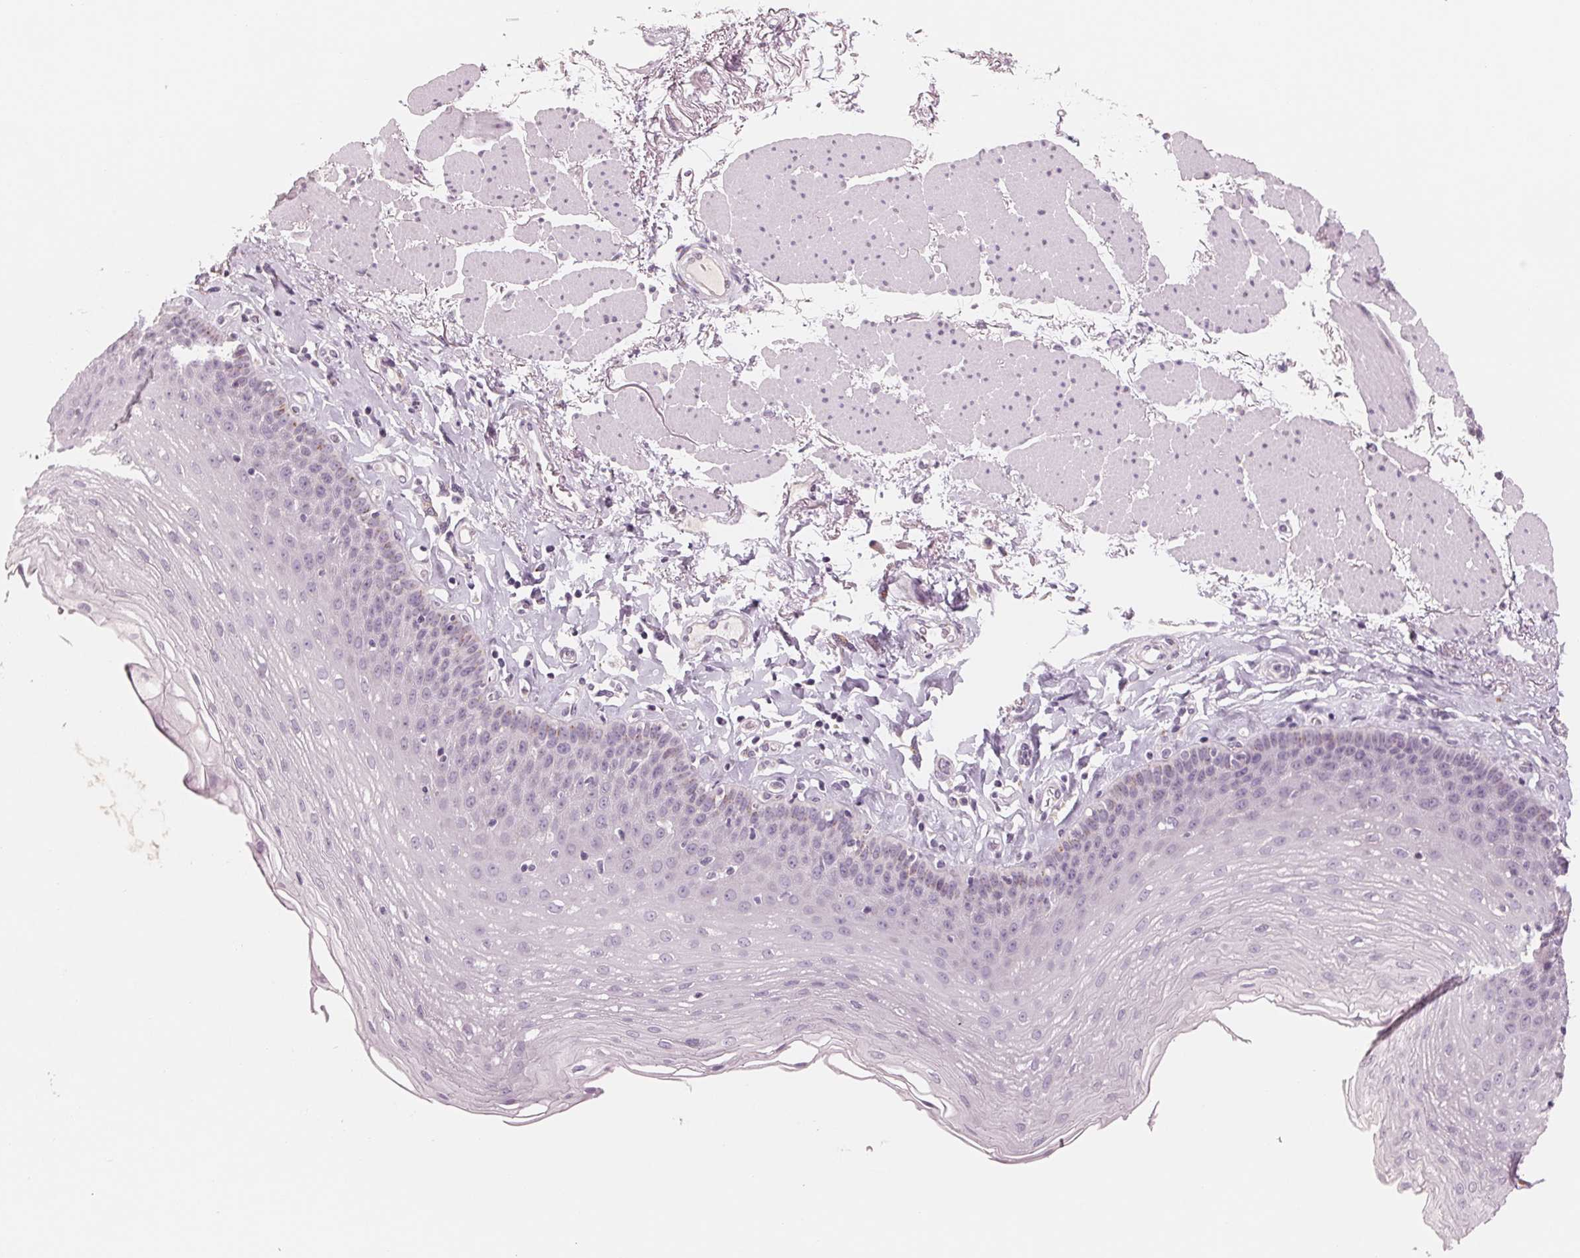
{"staining": {"intensity": "negative", "quantity": "none", "location": "none"}, "tissue": "esophagus", "cell_type": "Squamous epithelial cells", "image_type": "normal", "snomed": [{"axis": "morphology", "description": "Normal tissue, NOS"}, {"axis": "topography", "description": "Esophagus"}], "caption": "Protein analysis of unremarkable esophagus shows no significant staining in squamous epithelial cells.", "gene": "IL9R", "patient": {"sex": "female", "age": 81}}